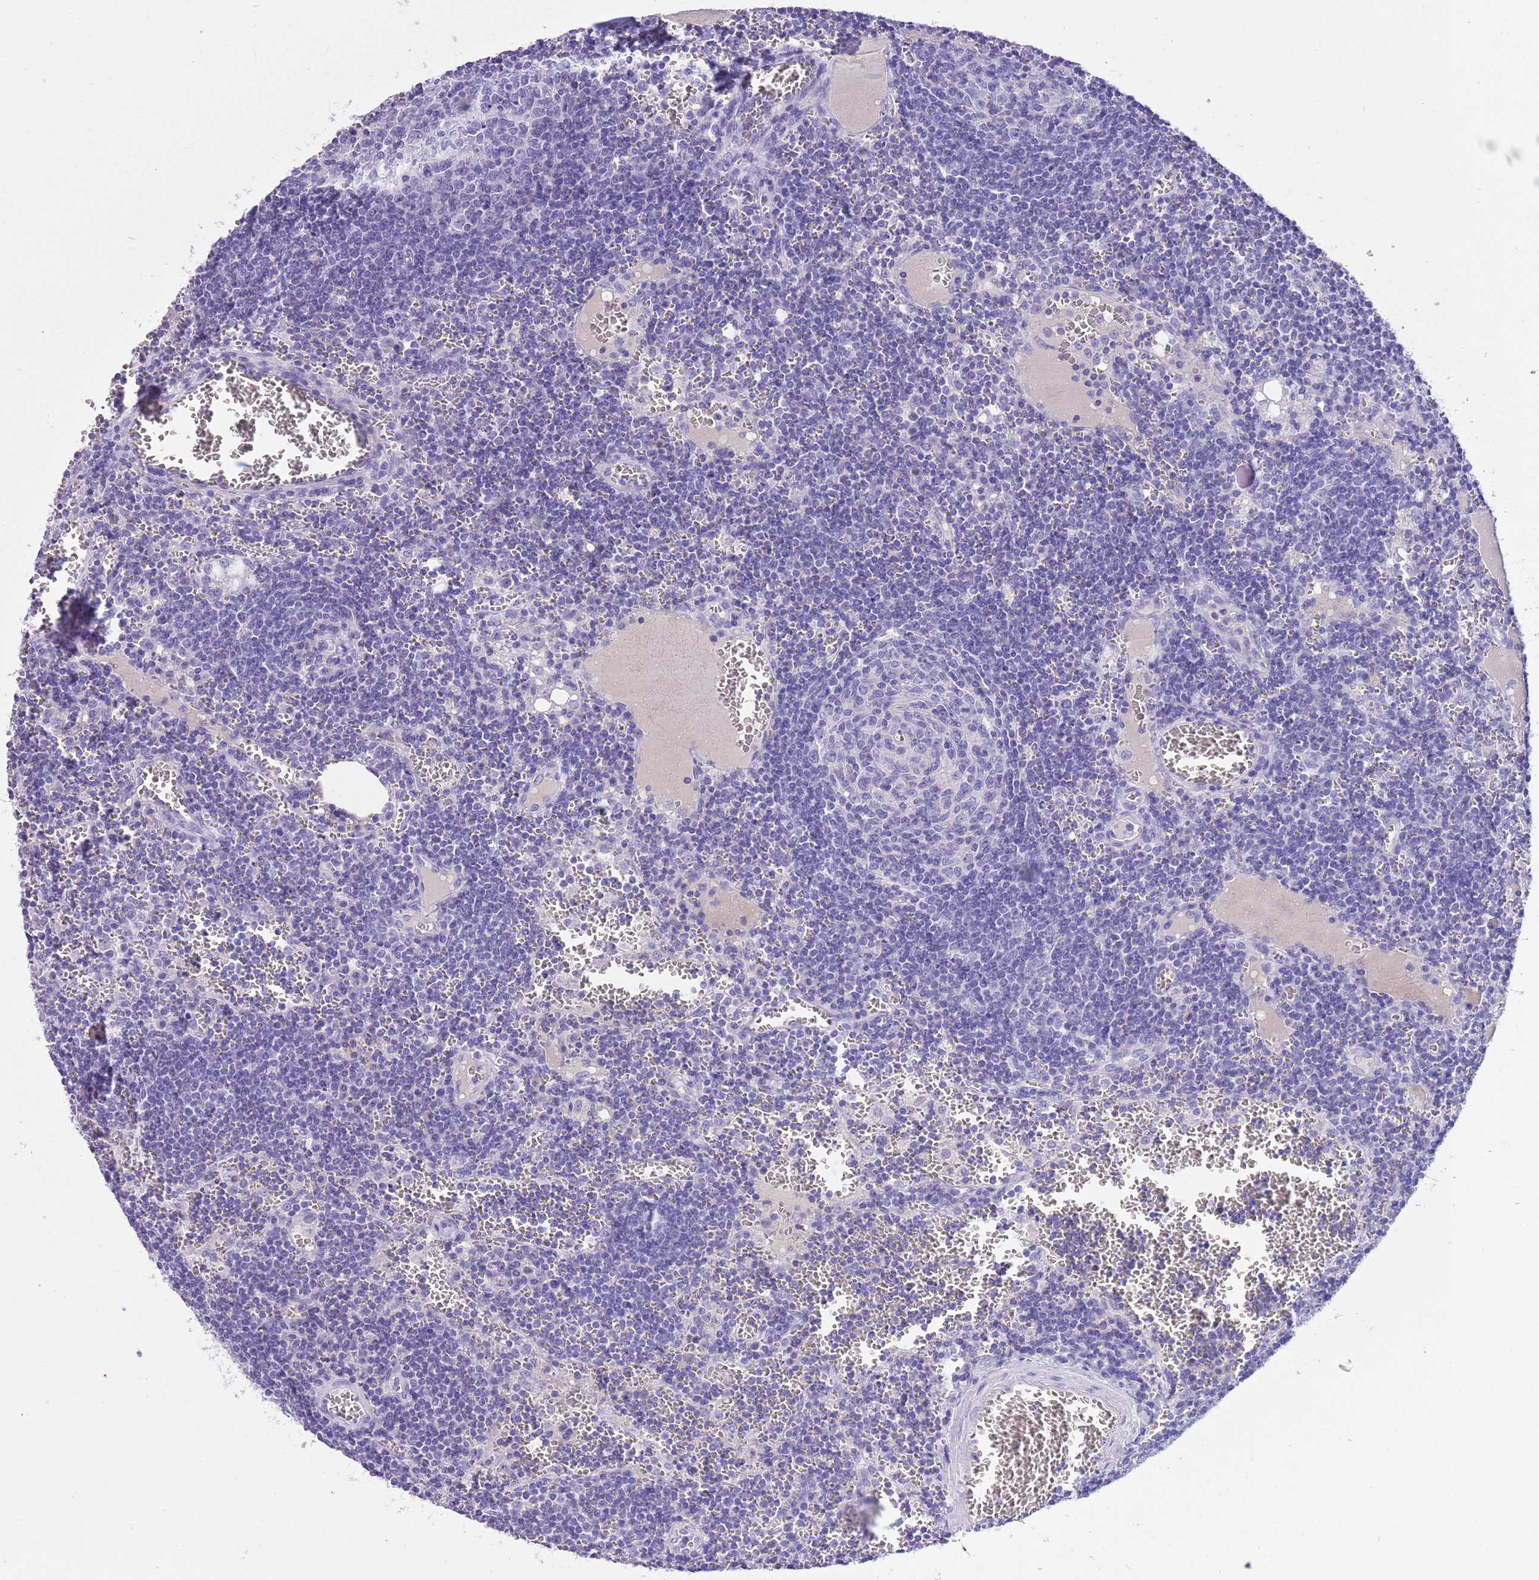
{"staining": {"intensity": "negative", "quantity": "none", "location": "none"}, "tissue": "lymph node", "cell_type": "Germinal center cells", "image_type": "normal", "snomed": [{"axis": "morphology", "description": "Normal tissue, NOS"}, {"axis": "topography", "description": "Lymph node"}], "caption": "The micrograph displays no staining of germinal center cells in normal lymph node.", "gene": "TBC1D10B", "patient": {"sex": "female", "age": 73}}